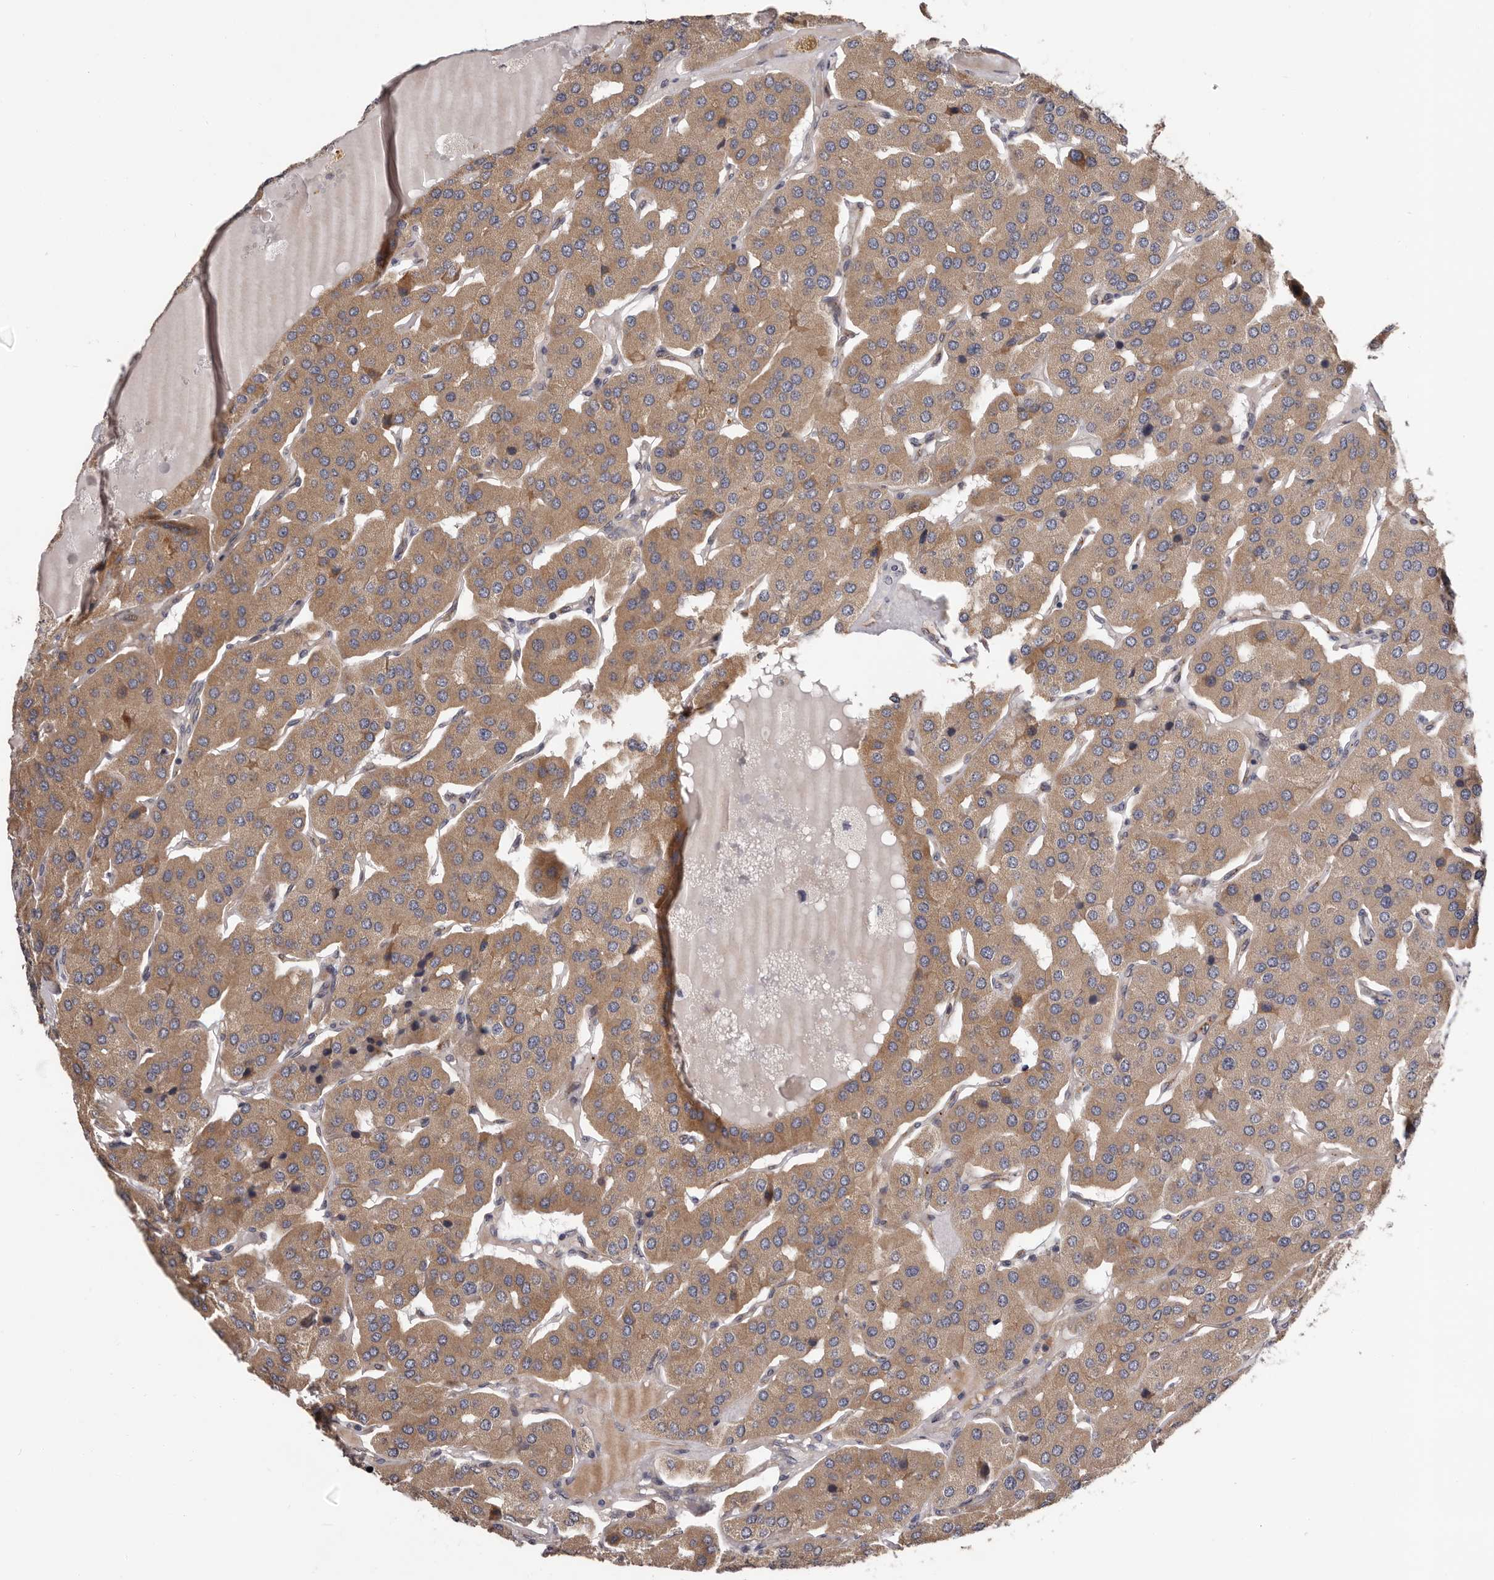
{"staining": {"intensity": "moderate", "quantity": ">75%", "location": "cytoplasmic/membranous"}, "tissue": "parathyroid gland", "cell_type": "Glandular cells", "image_type": "normal", "snomed": [{"axis": "morphology", "description": "Normal tissue, NOS"}, {"axis": "morphology", "description": "Adenoma, NOS"}, {"axis": "topography", "description": "Parathyroid gland"}], "caption": "Unremarkable parathyroid gland displays moderate cytoplasmic/membranous staining in about >75% of glandular cells (IHC, brightfield microscopy, high magnification)..", "gene": "VPS37A", "patient": {"sex": "female", "age": 86}}